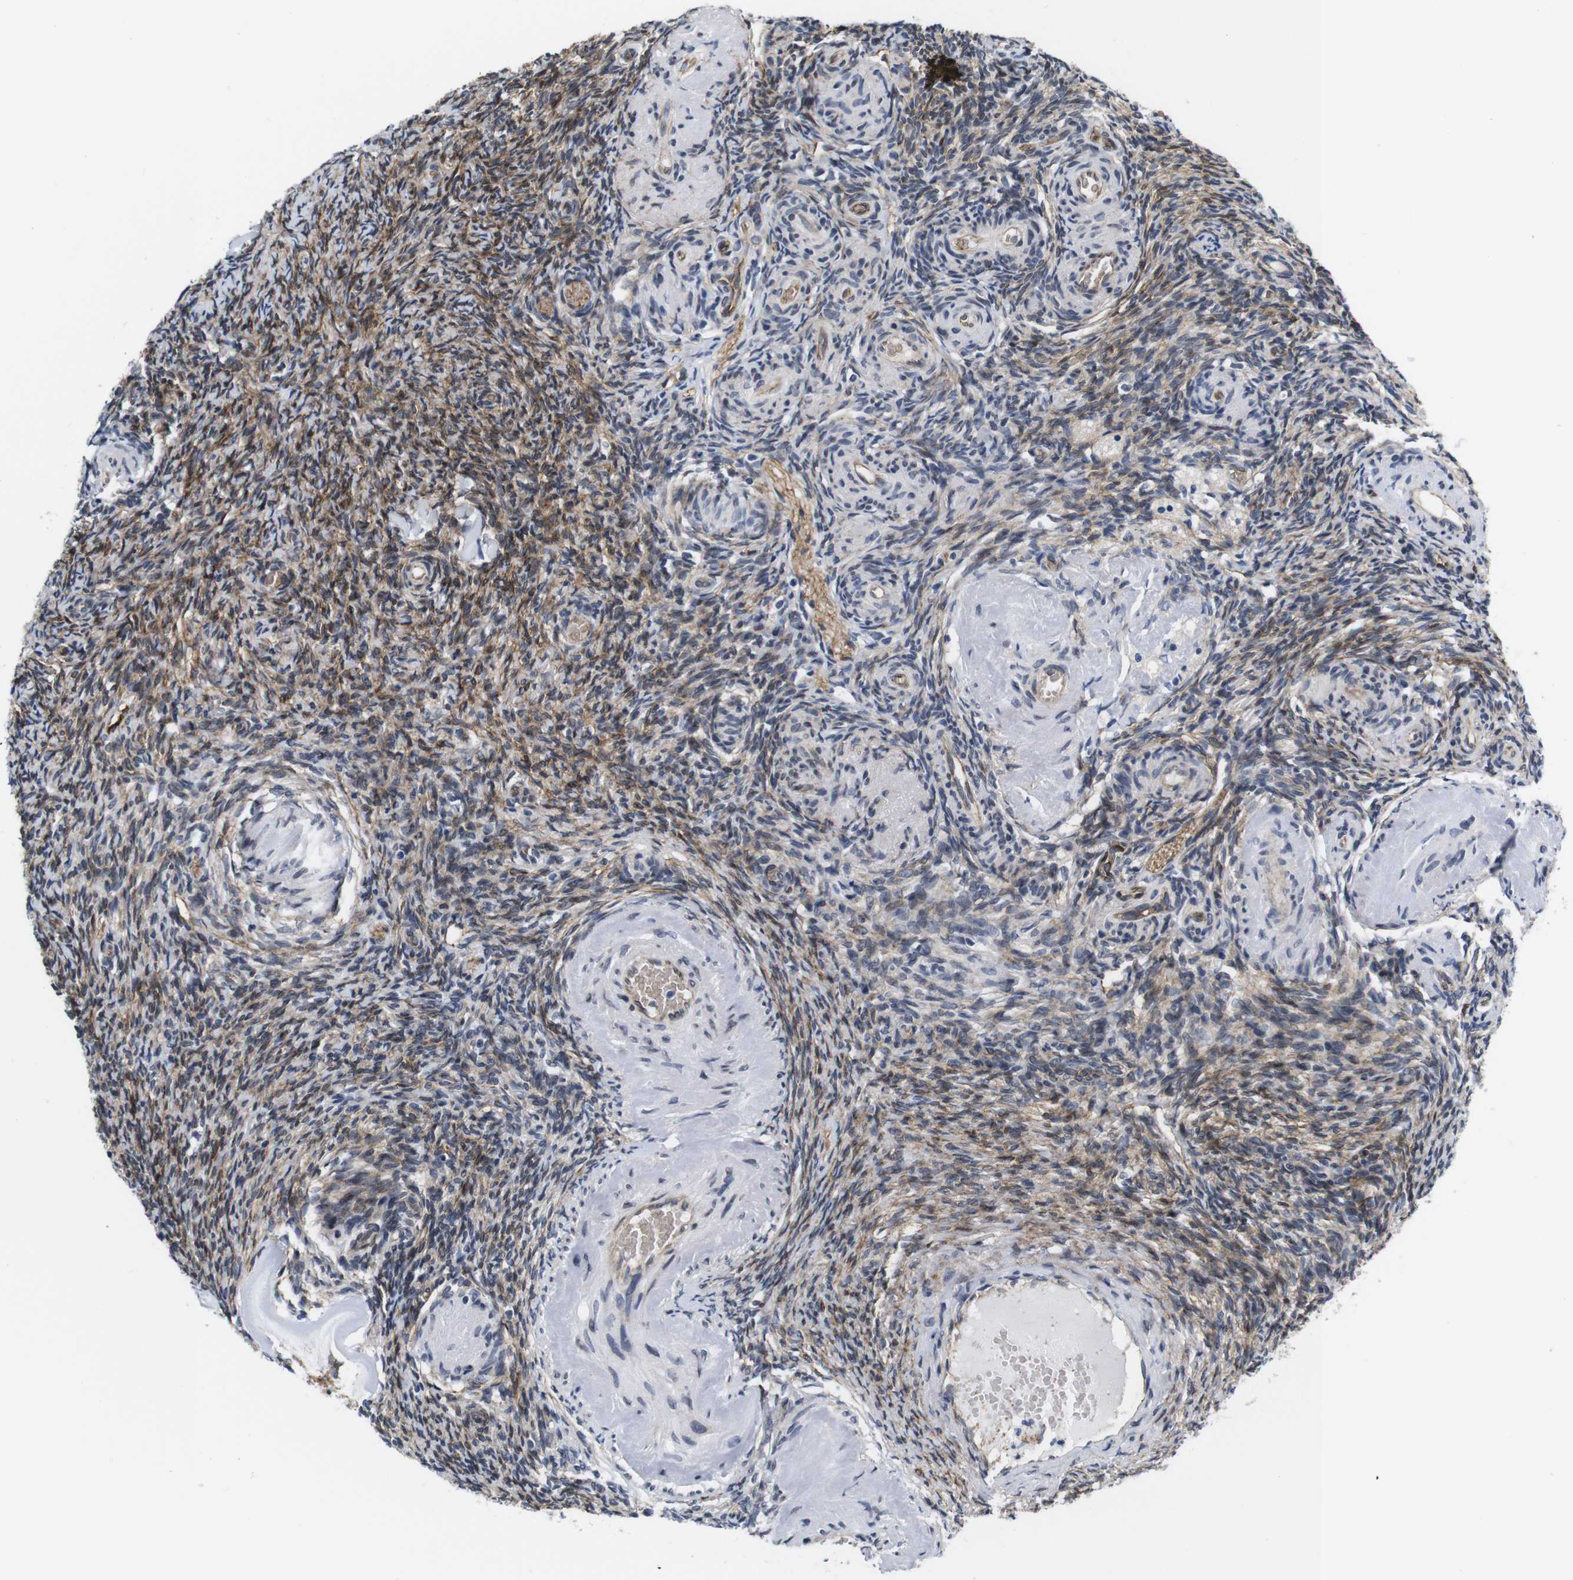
{"staining": {"intensity": "moderate", "quantity": ">75%", "location": "cytoplasmic/membranous"}, "tissue": "ovary", "cell_type": "Ovarian stroma cells", "image_type": "normal", "snomed": [{"axis": "morphology", "description": "Normal tissue, NOS"}, {"axis": "topography", "description": "Ovary"}], "caption": "Ovary stained for a protein reveals moderate cytoplasmic/membranous positivity in ovarian stroma cells. Using DAB (3,3'-diaminobenzidine) (brown) and hematoxylin (blue) stains, captured at high magnification using brightfield microscopy.", "gene": "SOCS3", "patient": {"sex": "female", "age": 60}}